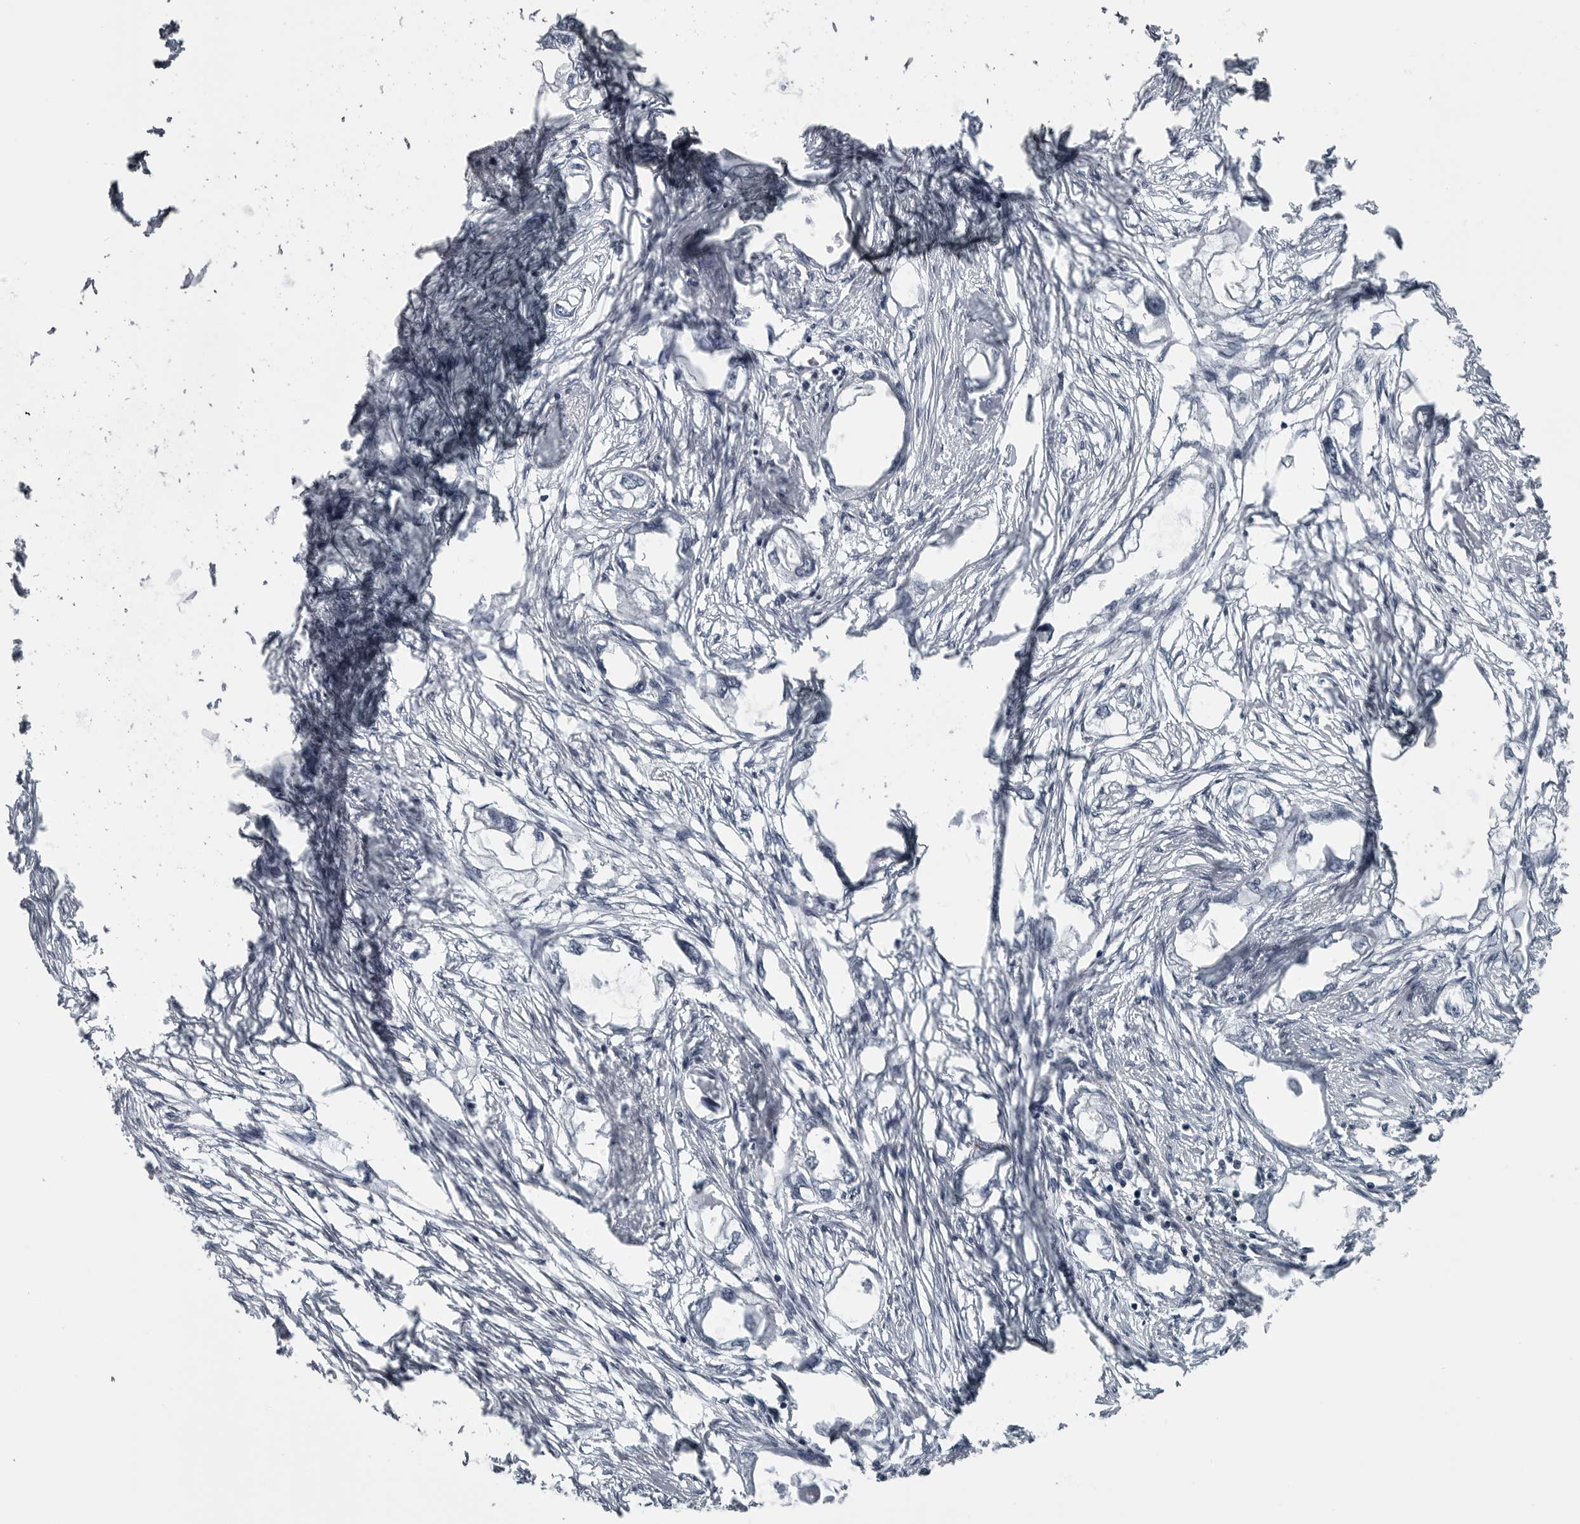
{"staining": {"intensity": "negative", "quantity": "none", "location": "none"}, "tissue": "endometrial cancer", "cell_type": "Tumor cells", "image_type": "cancer", "snomed": [{"axis": "morphology", "description": "Adenocarcinoma, NOS"}, {"axis": "morphology", "description": "Adenocarcinoma, metastatic, NOS"}, {"axis": "topography", "description": "Adipose tissue"}, {"axis": "topography", "description": "Endometrium"}], "caption": "High magnification brightfield microscopy of endometrial cancer (metastatic adenocarcinoma) stained with DAB (3,3'-diaminobenzidine) (brown) and counterstained with hematoxylin (blue): tumor cells show no significant staining. The staining is performed using DAB brown chromogen with nuclei counter-stained in using hematoxylin.", "gene": "LYSMD1", "patient": {"sex": "female", "age": 67}}